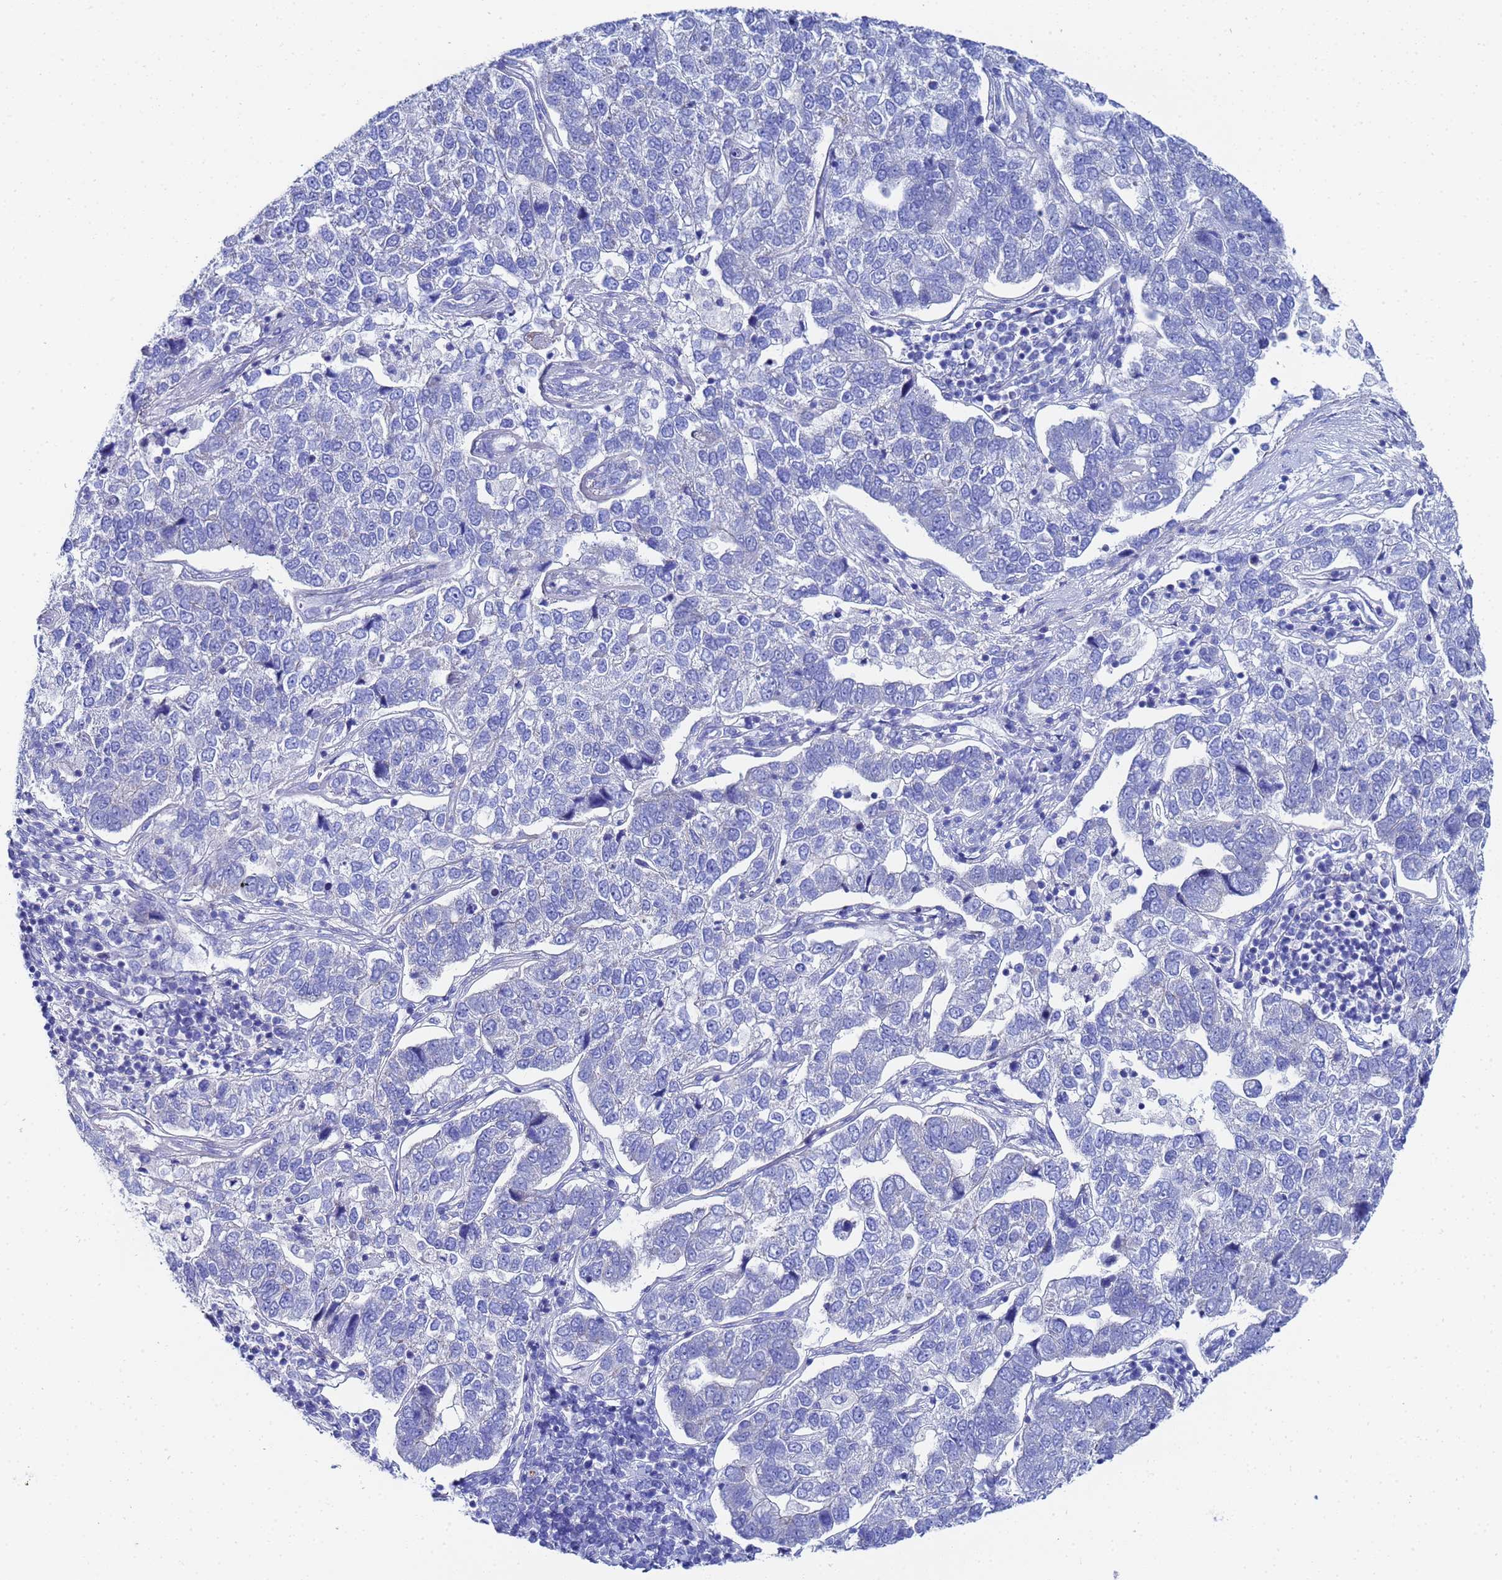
{"staining": {"intensity": "negative", "quantity": "none", "location": "none"}, "tissue": "pancreatic cancer", "cell_type": "Tumor cells", "image_type": "cancer", "snomed": [{"axis": "morphology", "description": "Adenocarcinoma, NOS"}, {"axis": "topography", "description": "Pancreas"}], "caption": "This is an IHC image of pancreatic adenocarcinoma. There is no positivity in tumor cells.", "gene": "RAB39B", "patient": {"sex": "female", "age": 61}}